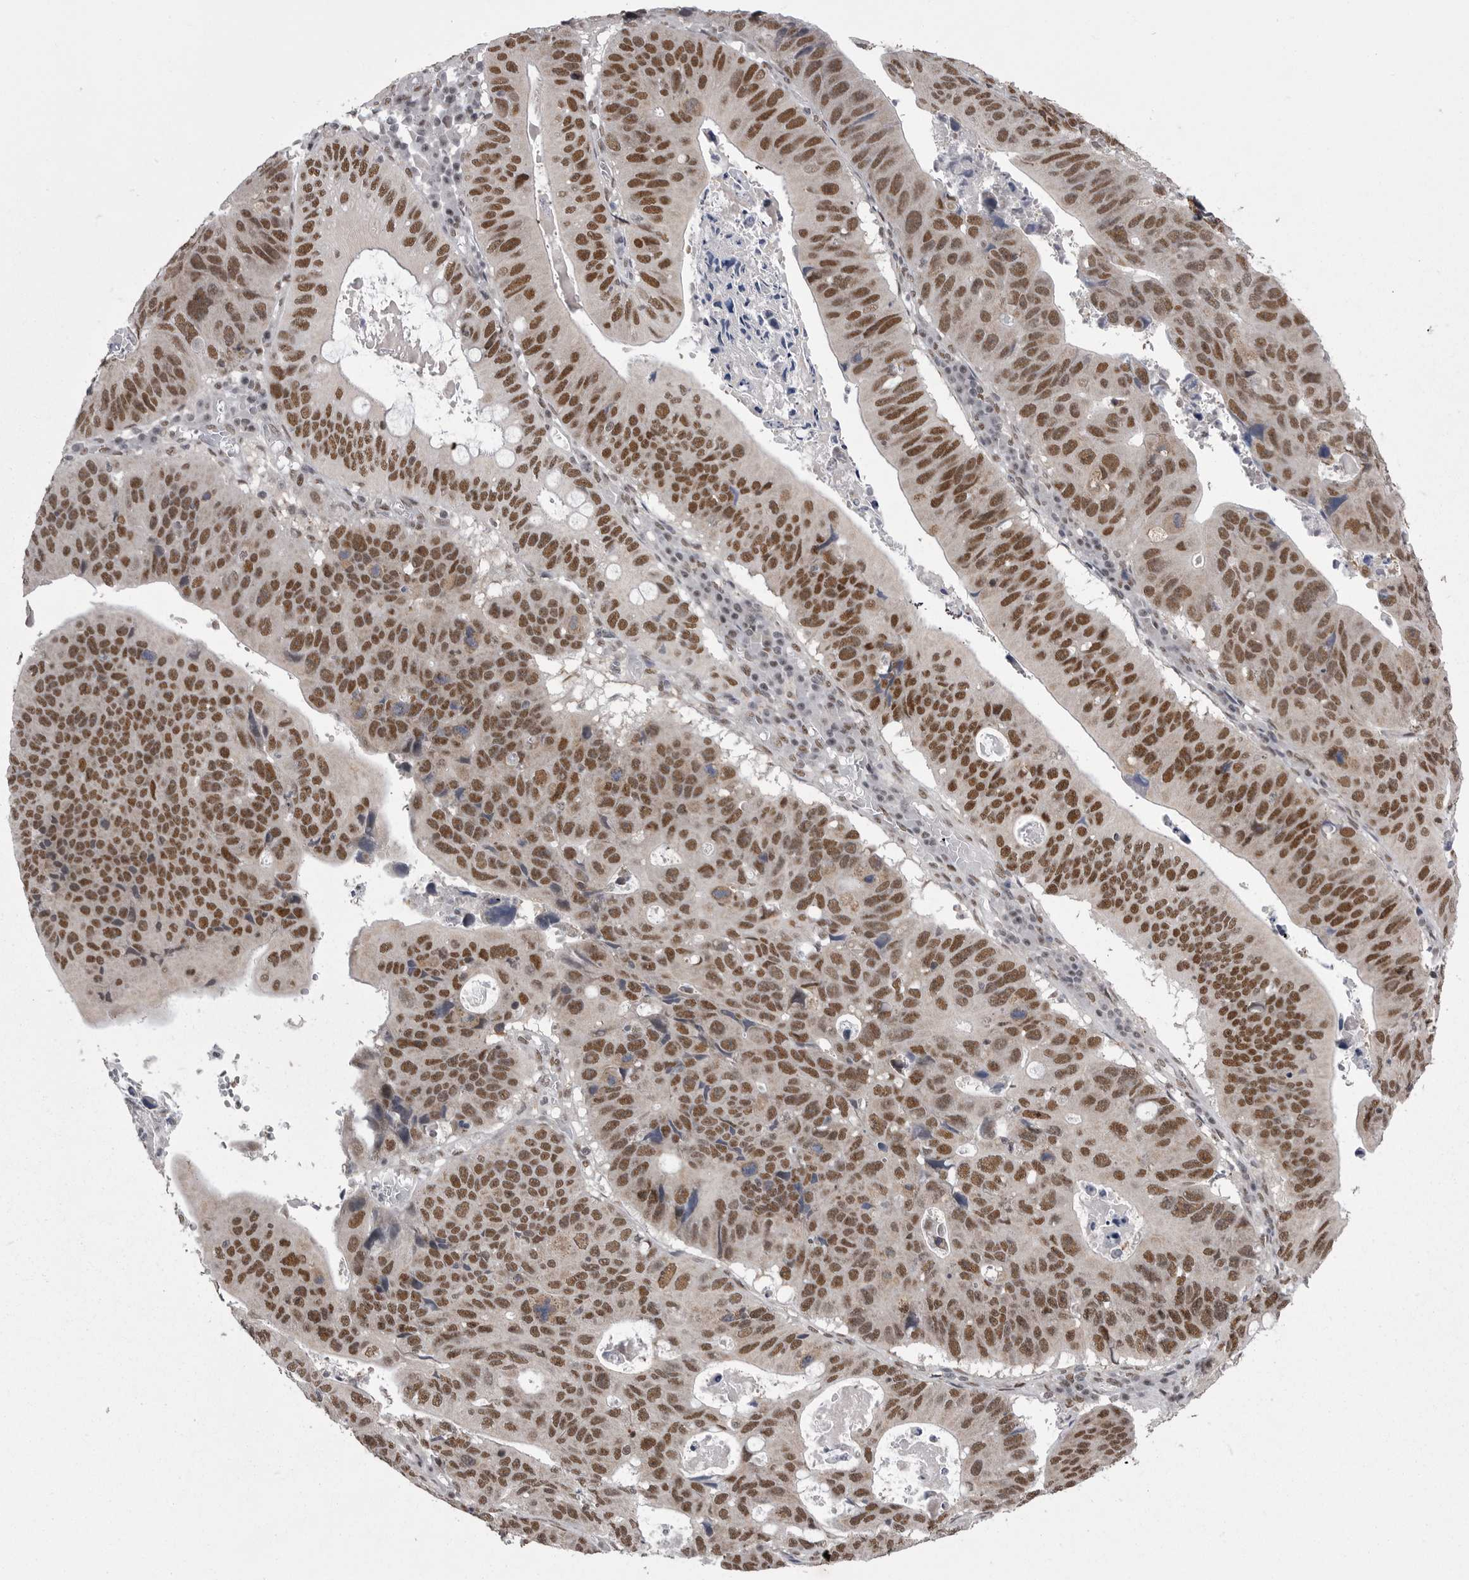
{"staining": {"intensity": "strong", "quantity": ">75%", "location": "nuclear"}, "tissue": "stomach cancer", "cell_type": "Tumor cells", "image_type": "cancer", "snomed": [{"axis": "morphology", "description": "Adenocarcinoma, NOS"}, {"axis": "topography", "description": "Stomach"}], "caption": "Brown immunohistochemical staining in stomach cancer (adenocarcinoma) displays strong nuclear positivity in about >75% of tumor cells.", "gene": "MEPCE", "patient": {"sex": "male", "age": 59}}